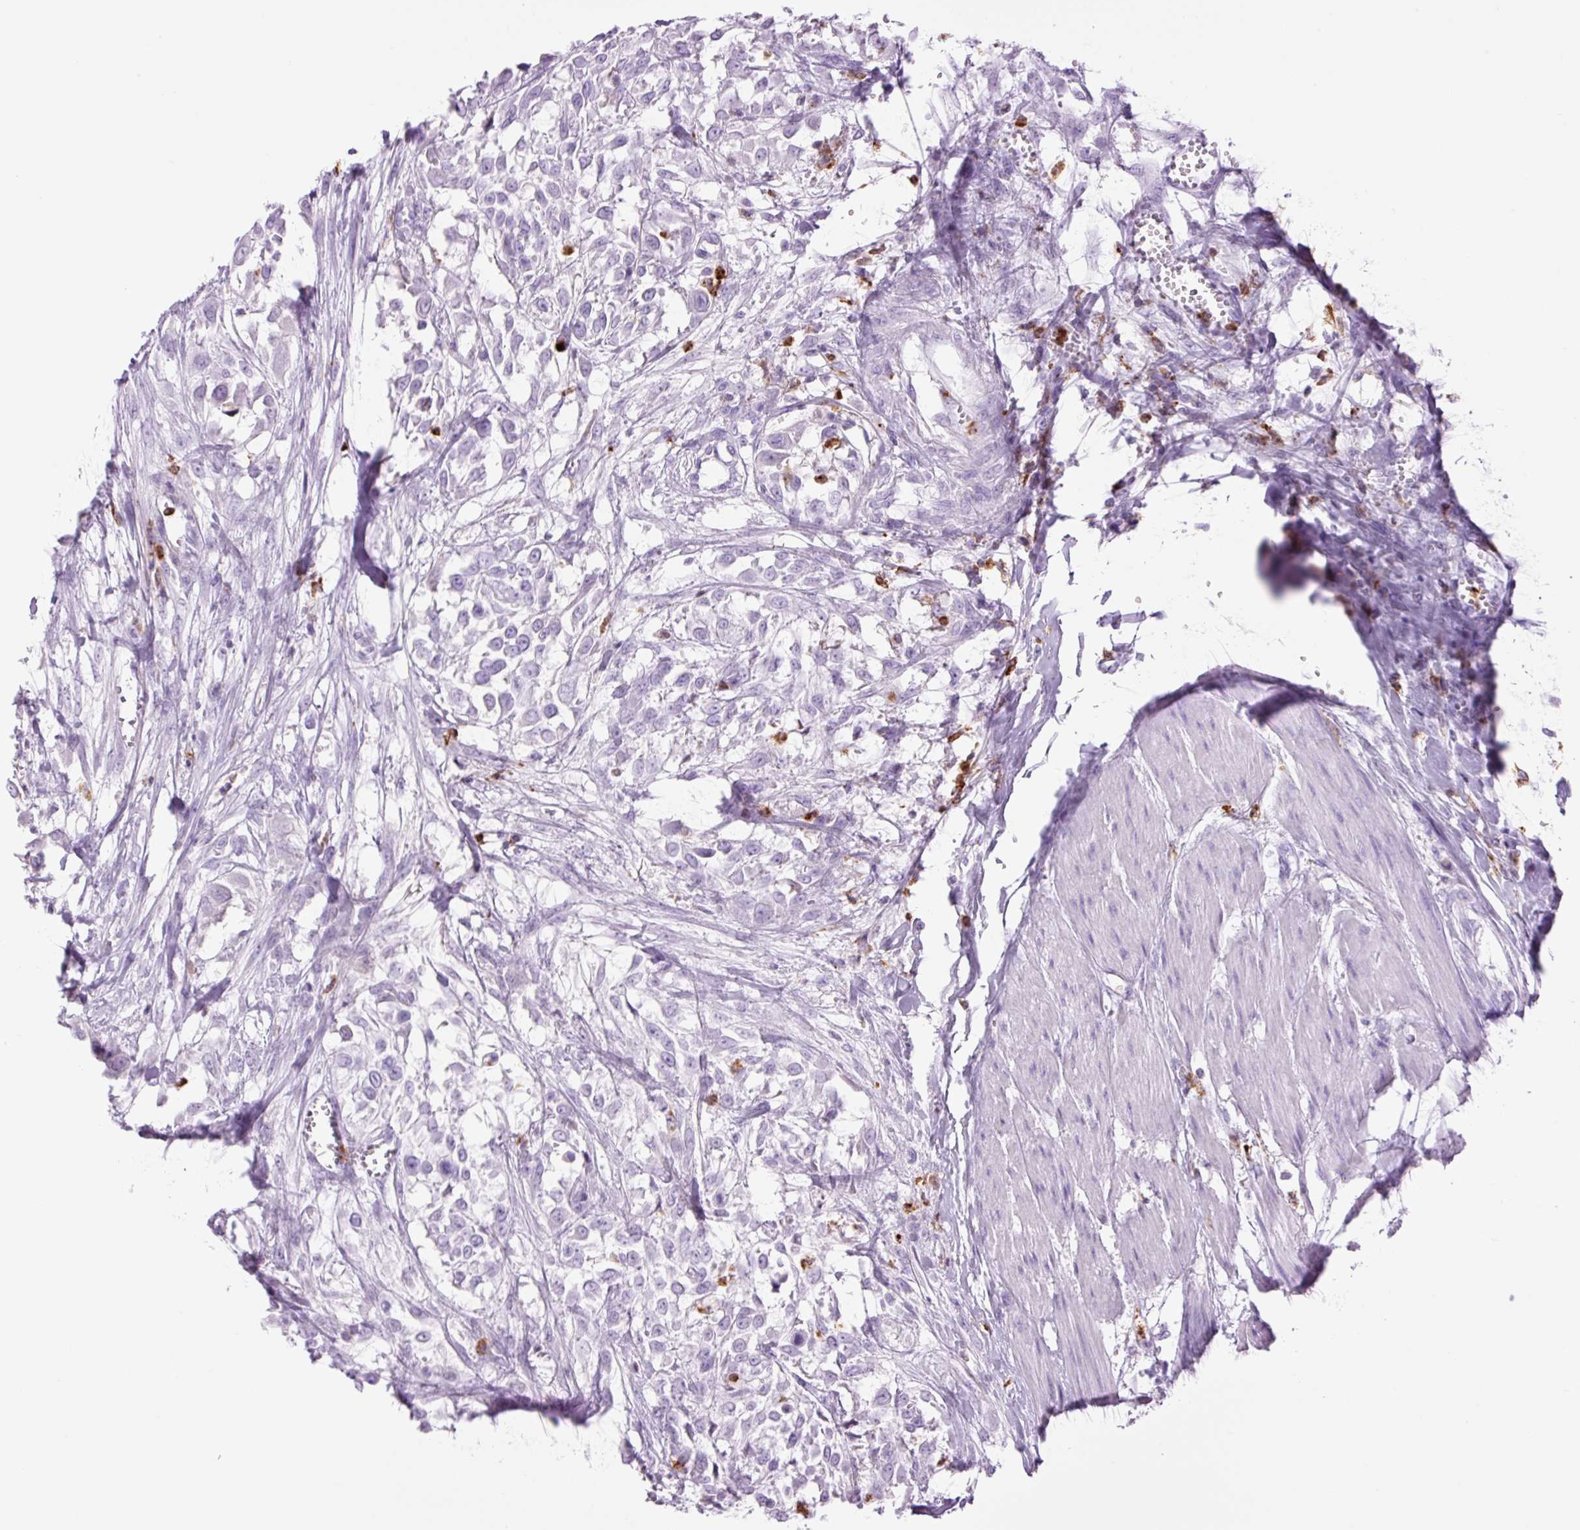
{"staining": {"intensity": "negative", "quantity": "none", "location": "none"}, "tissue": "urothelial cancer", "cell_type": "Tumor cells", "image_type": "cancer", "snomed": [{"axis": "morphology", "description": "Urothelial carcinoma, High grade"}, {"axis": "topography", "description": "Urinary bladder"}], "caption": "Tumor cells show no significant protein expression in urothelial cancer.", "gene": "LYZ", "patient": {"sex": "male", "age": 57}}